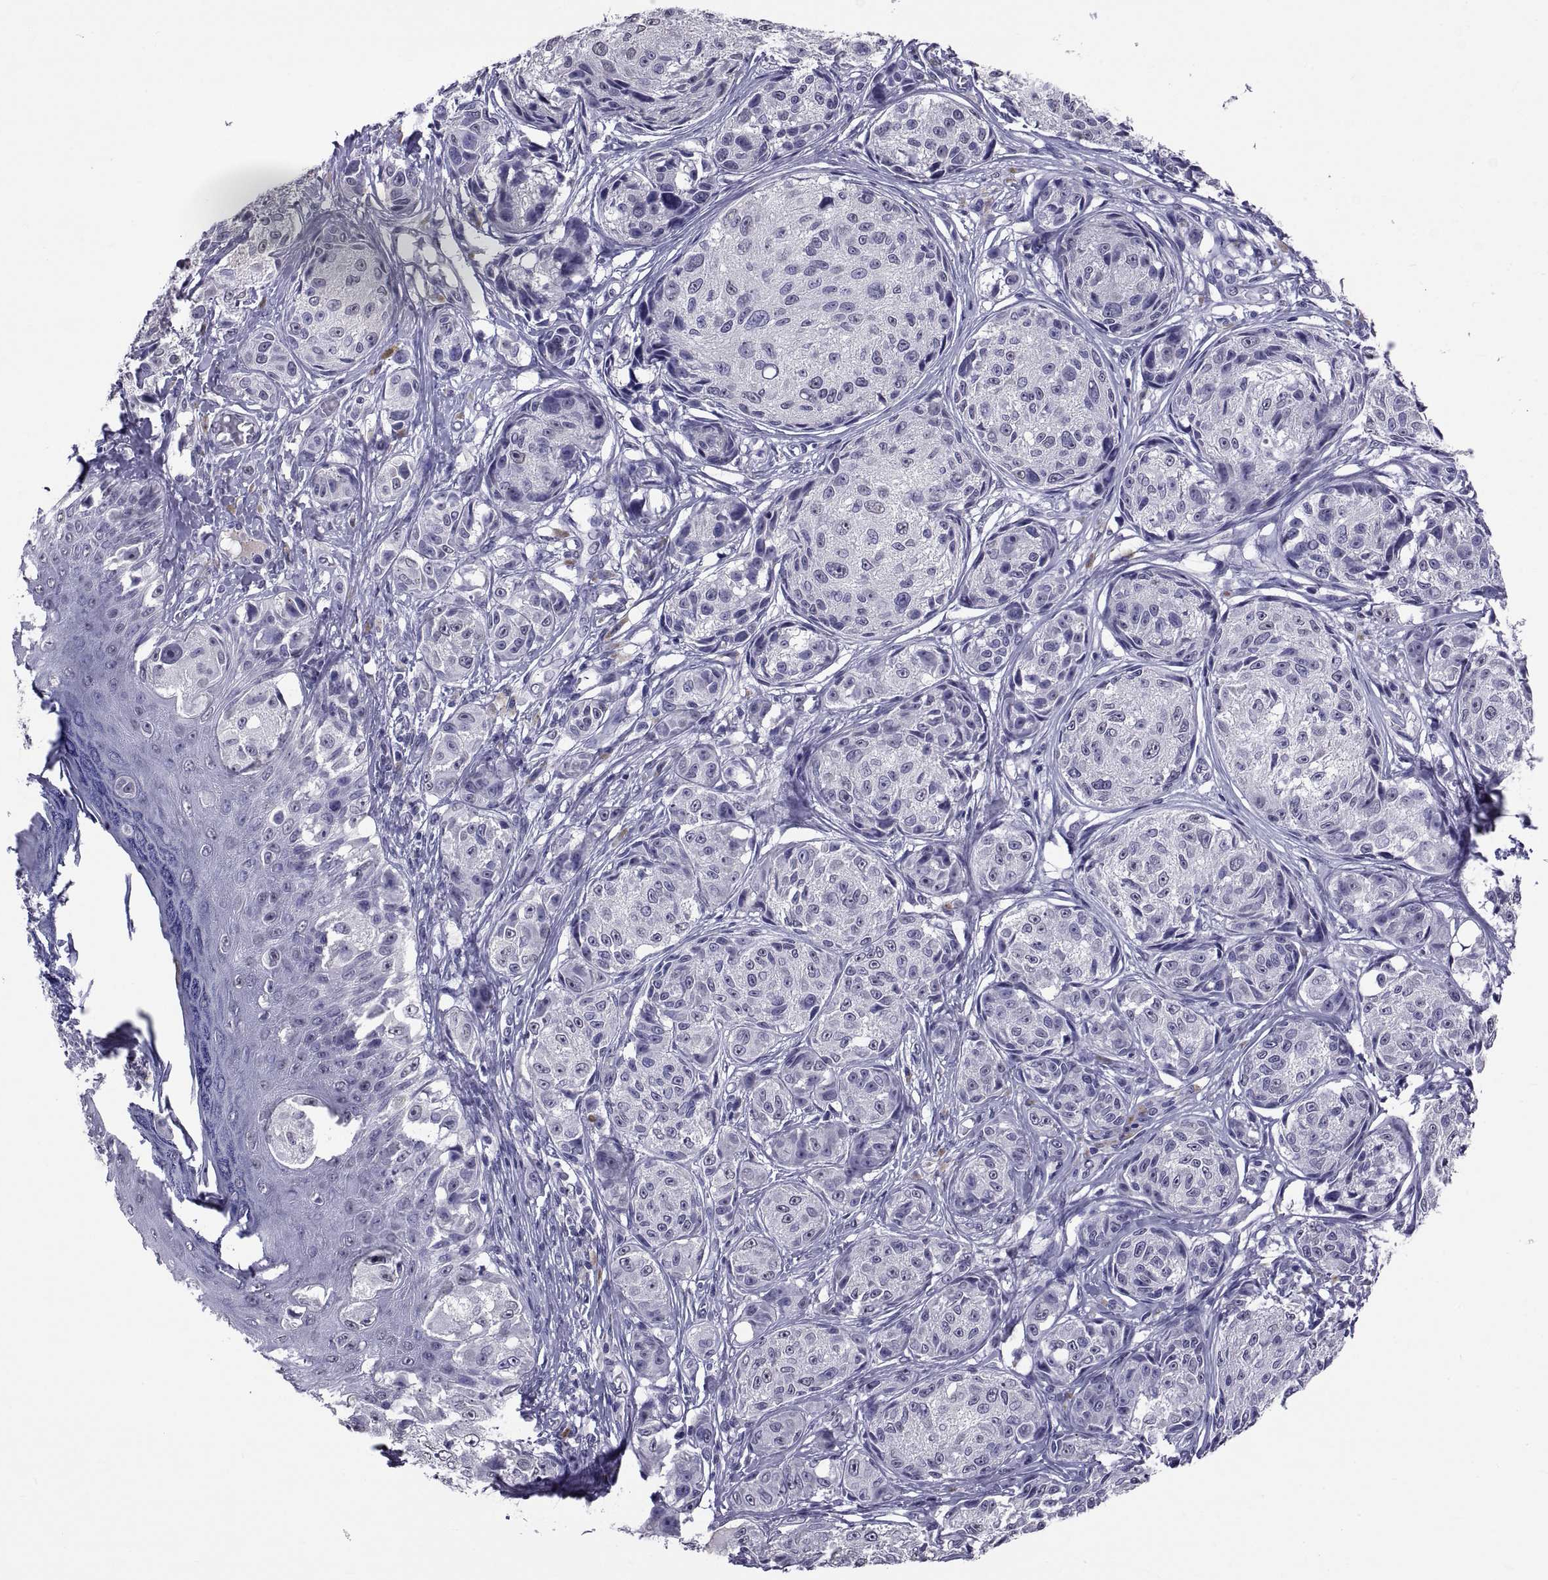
{"staining": {"intensity": "negative", "quantity": "none", "location": "none"}, "tissue": "melanoma", "cell_type": "Tumor cells", "image_type": "cancer", "snomed": [{"axis": "morphology", "description": "Malignant melanoma, NOS"}, {"axis": "topography", "description": "Skin"}], "caption": "IHC of melanoma shows no positivity in tumor cells.", "gene": "TGFBR3L", "patient": {"sex": "male", "age": 61}}